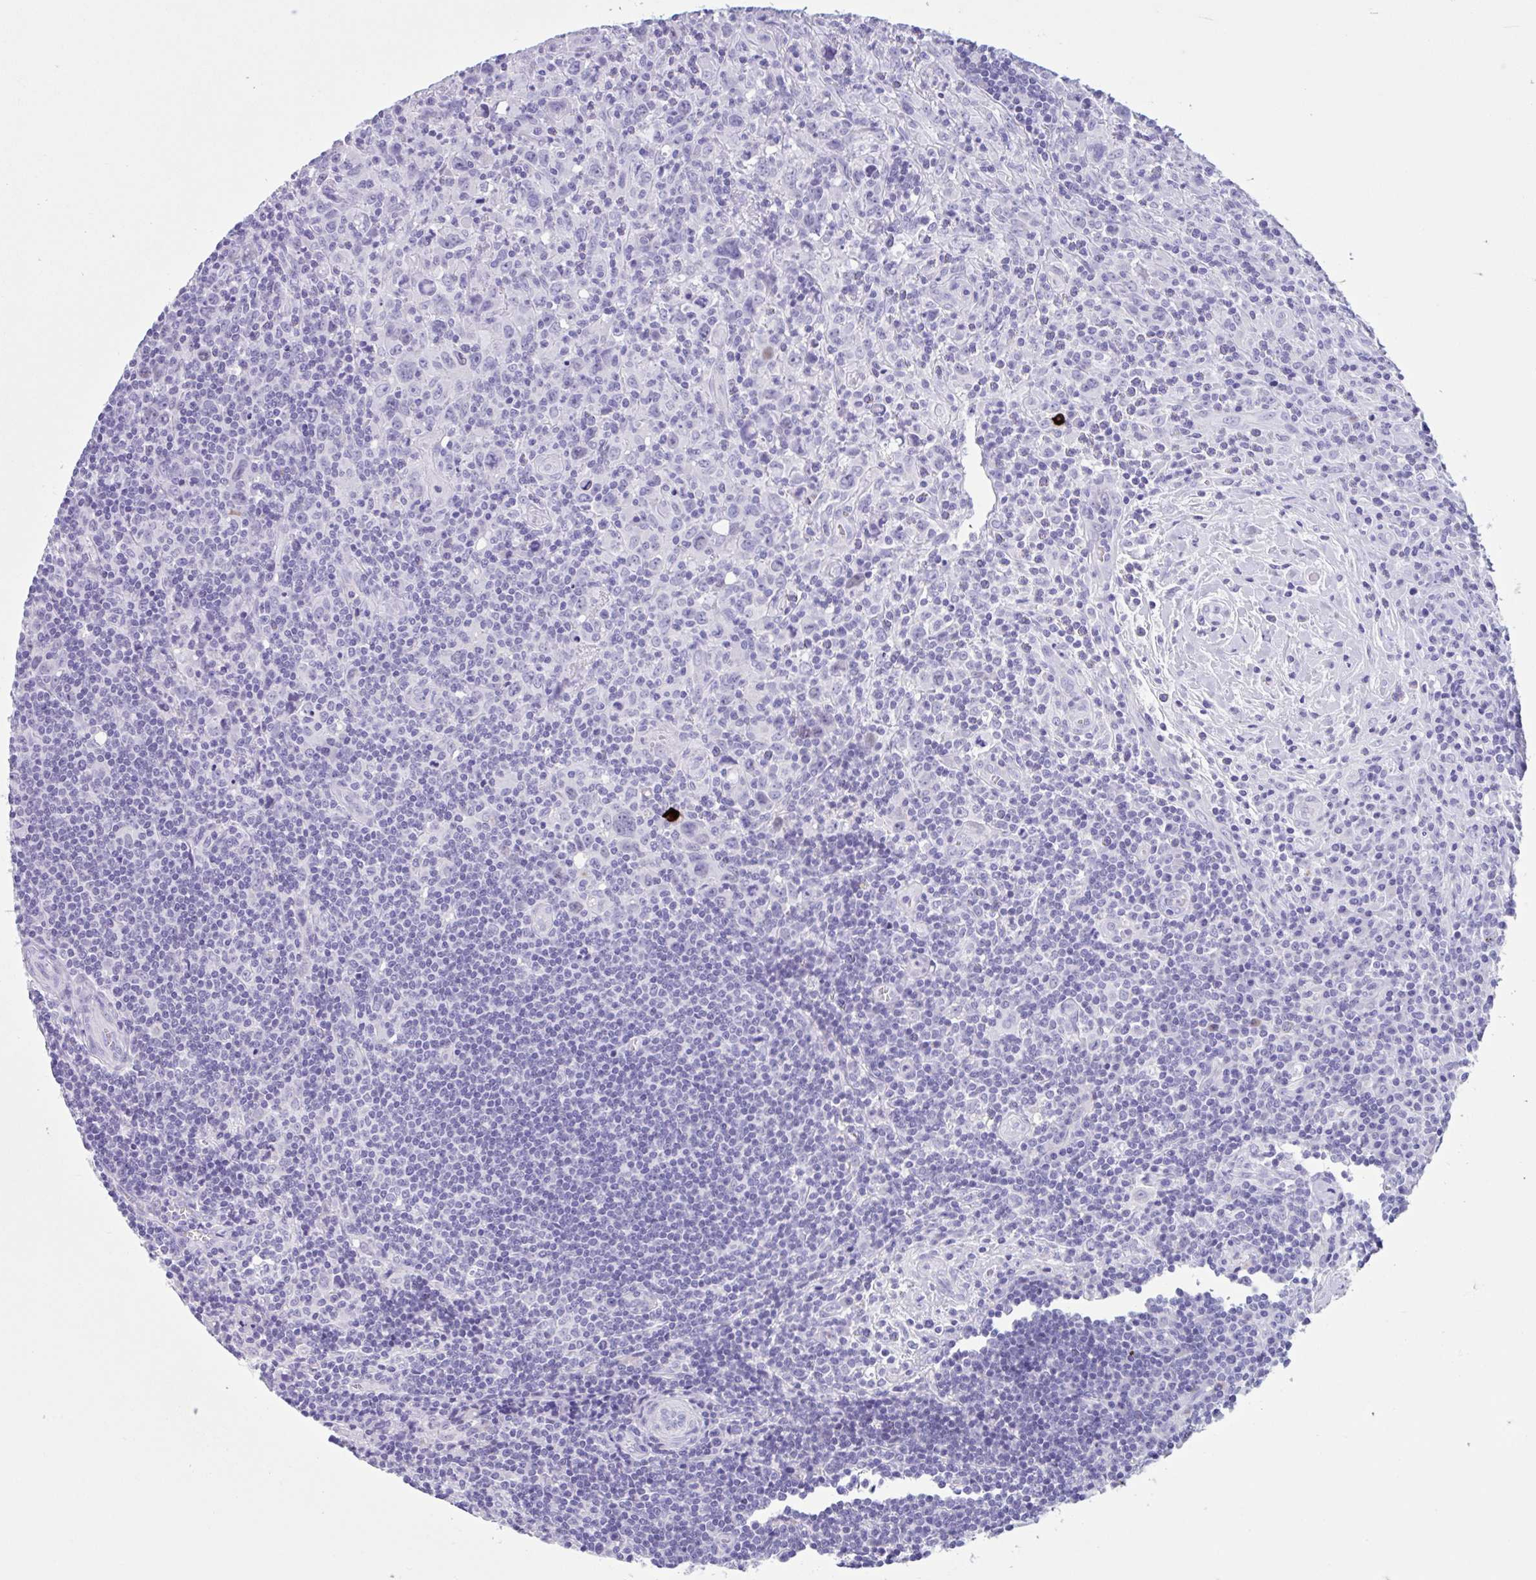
{"staining": {"intensity": "negative", "quantity": "none", "location": "none"}, "tissue": "lymphoma", "cell_type": "Tumor cells", "image_type": "cancer", "snomed": [{"axis": "morphology", "description": "Hodgkin's disease, NOS"}, {"axis": "topography", "description": "Lymph node"}], "caption": "Tumor cells are negative for protein expression in human Hodgkin's disease. (IHC, brightfield microscopy, high magnification).", "gene": "ZNF319", "patient": {"sex": "female", "age": 18}}